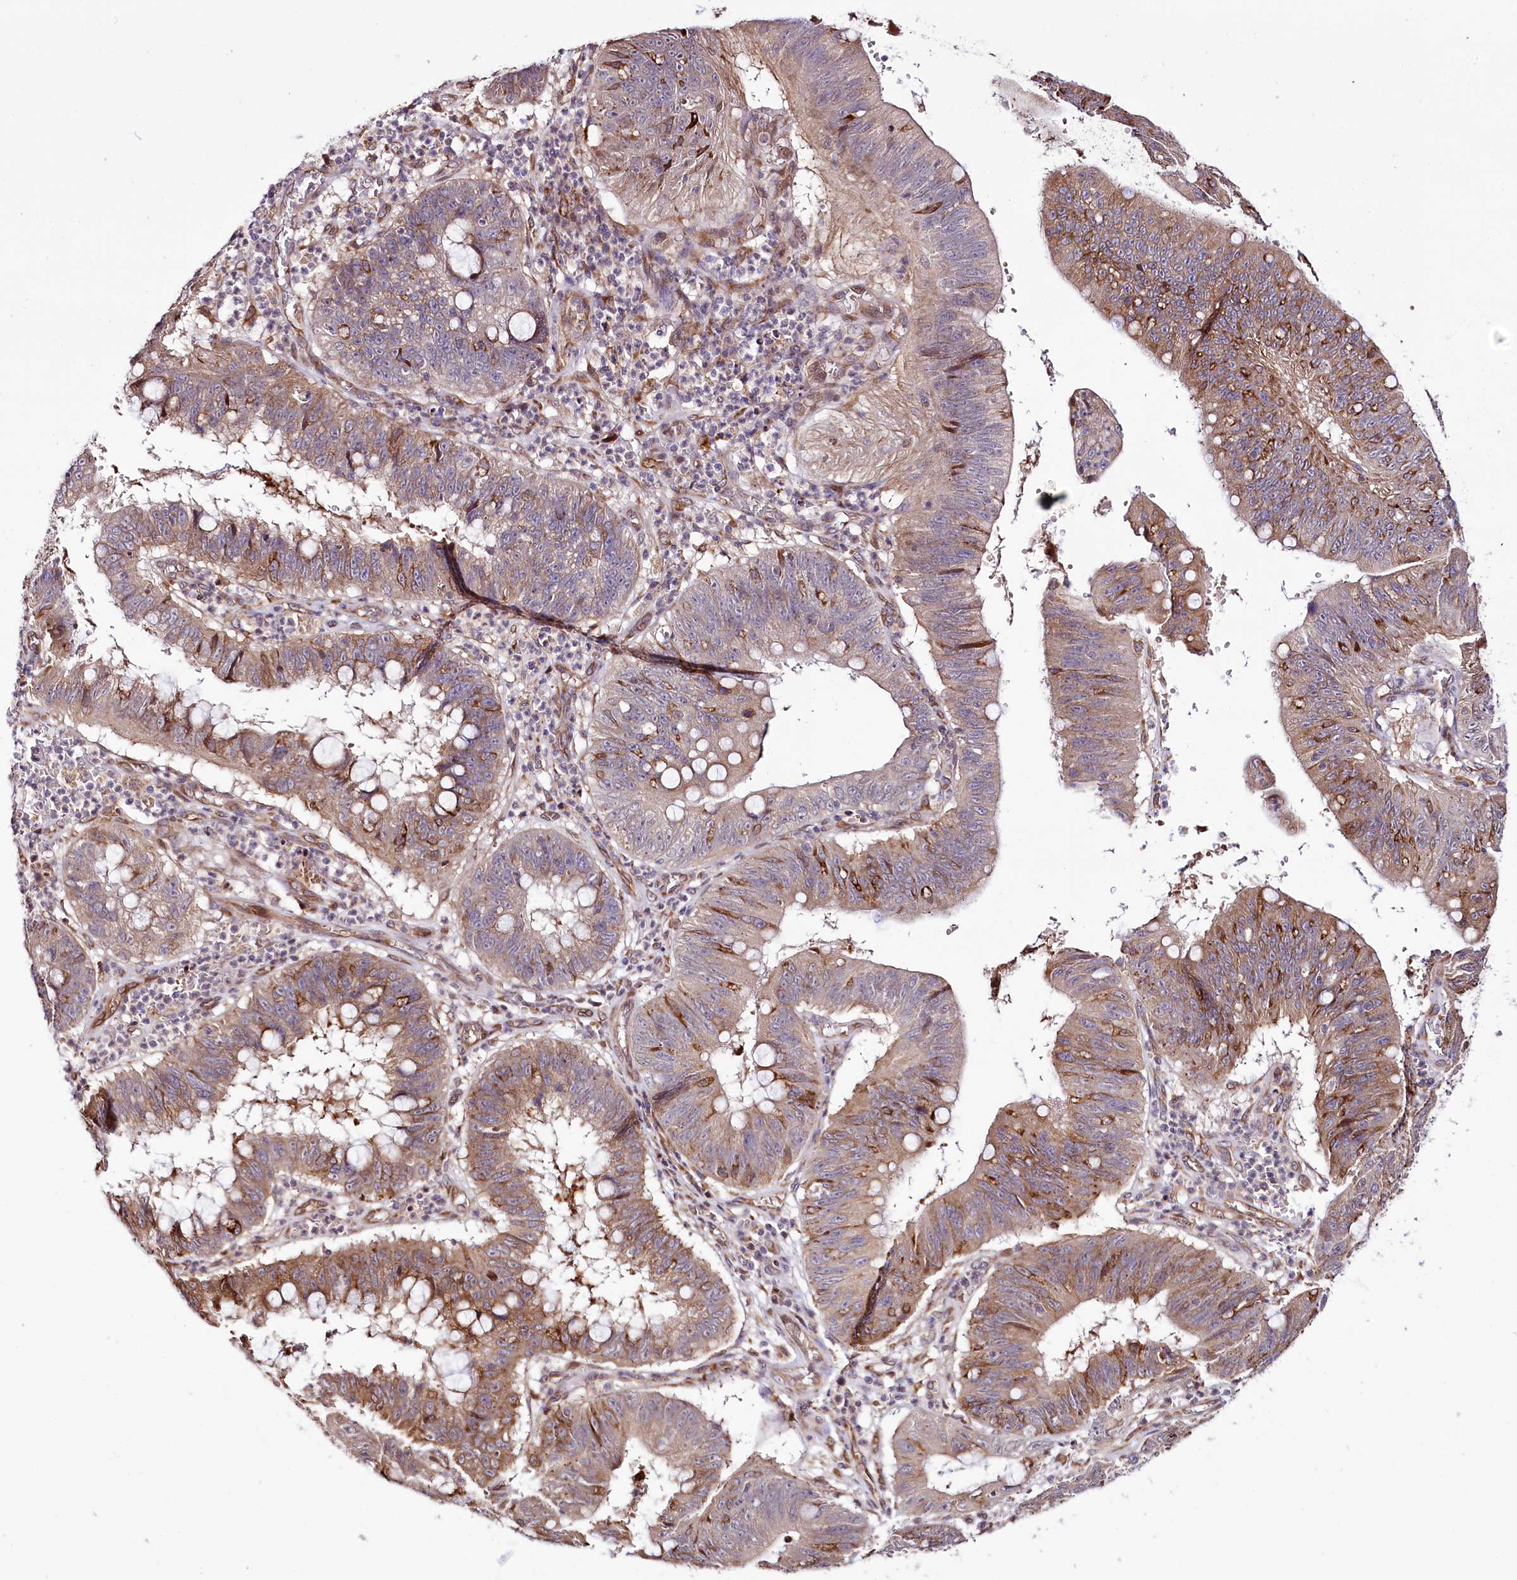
{"staining": {"intensity": "moderate", "quantity": "25%-75%", "location": "cytoplasmic/membranous"}, "tissue": "stomach cancer", "cell_type": "Tumor cells", "image_type": "cancer", "snomed": [{"axis": "morphology", "description": "Adenocarcinoma, NOS"}, {"axis": "topography", "description": "Stomach"}], "caption": "Immunohistochemistry of human stomach adenocarcinoma shows medium levels of moderate cytoplasmic/membranous positivity in about 25%-75% of tumor cells. Using DAB (3,3'-diaminobenzidine) (brown) and hematoxylin (blue) stains, captured at high magnification using brightfield microscopy.", "gene": "CUTC", "patient": {"sex": "male", "age": 59}}